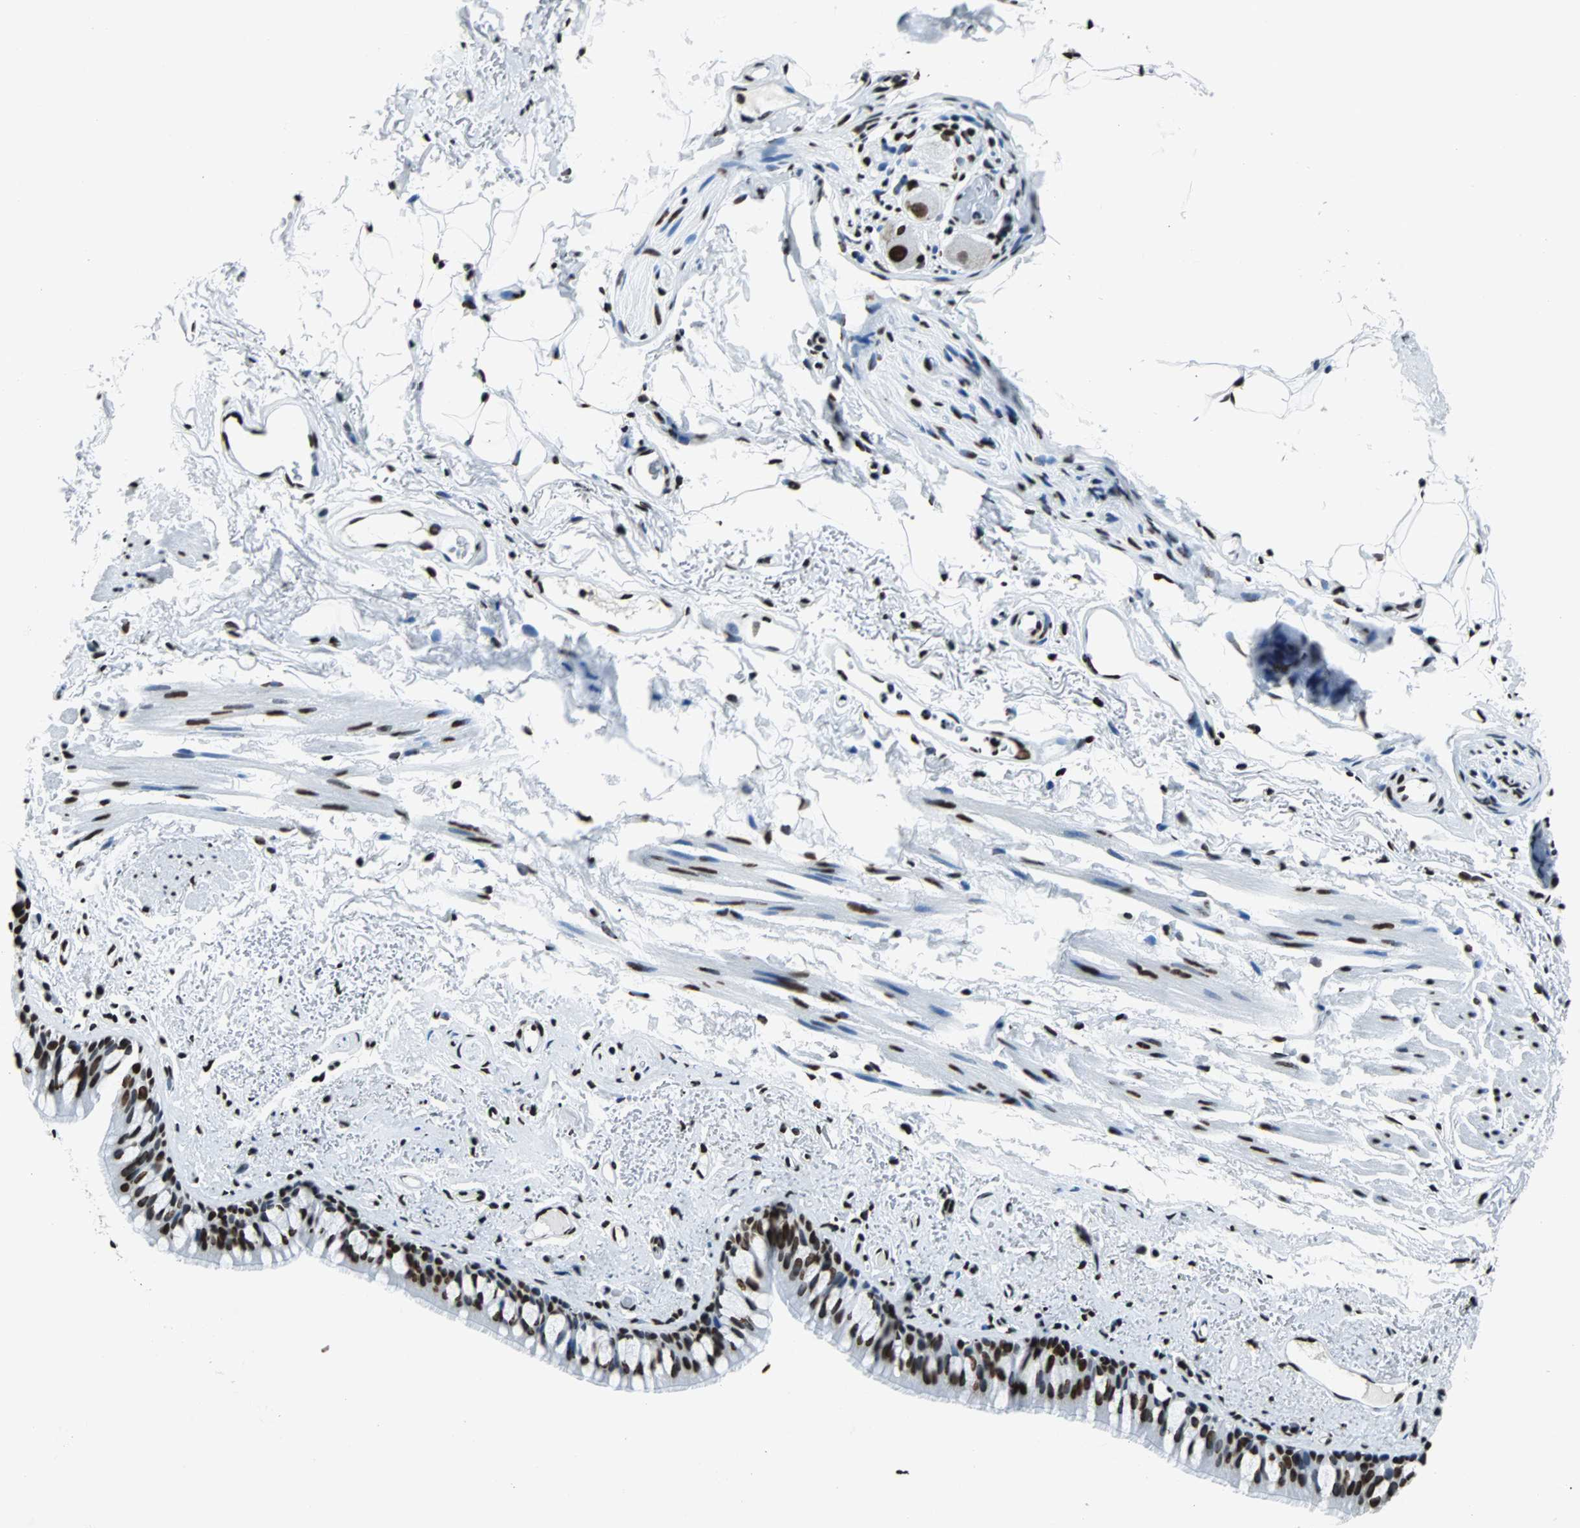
{"staining": {"intensity": "strong", "quantity": ">75%", "location": "nuclear"}, "tissue": "bronchus", "cell_type": "Respiratory epithelial cells", "image_type": "normal", "snomed": [{"axis": "morphology", "description": "Normal tissue, NOS"}, {"axis": "topography", "description": "Bronchus"}], "caption": "Immunohistochemical staining of benign bronchus exhibits strong nuclear protein staining in approximately >75% of respiratory epithelial cells.", "gene": "FUBP1", "patient": {"sex": "female", "age": 73}}